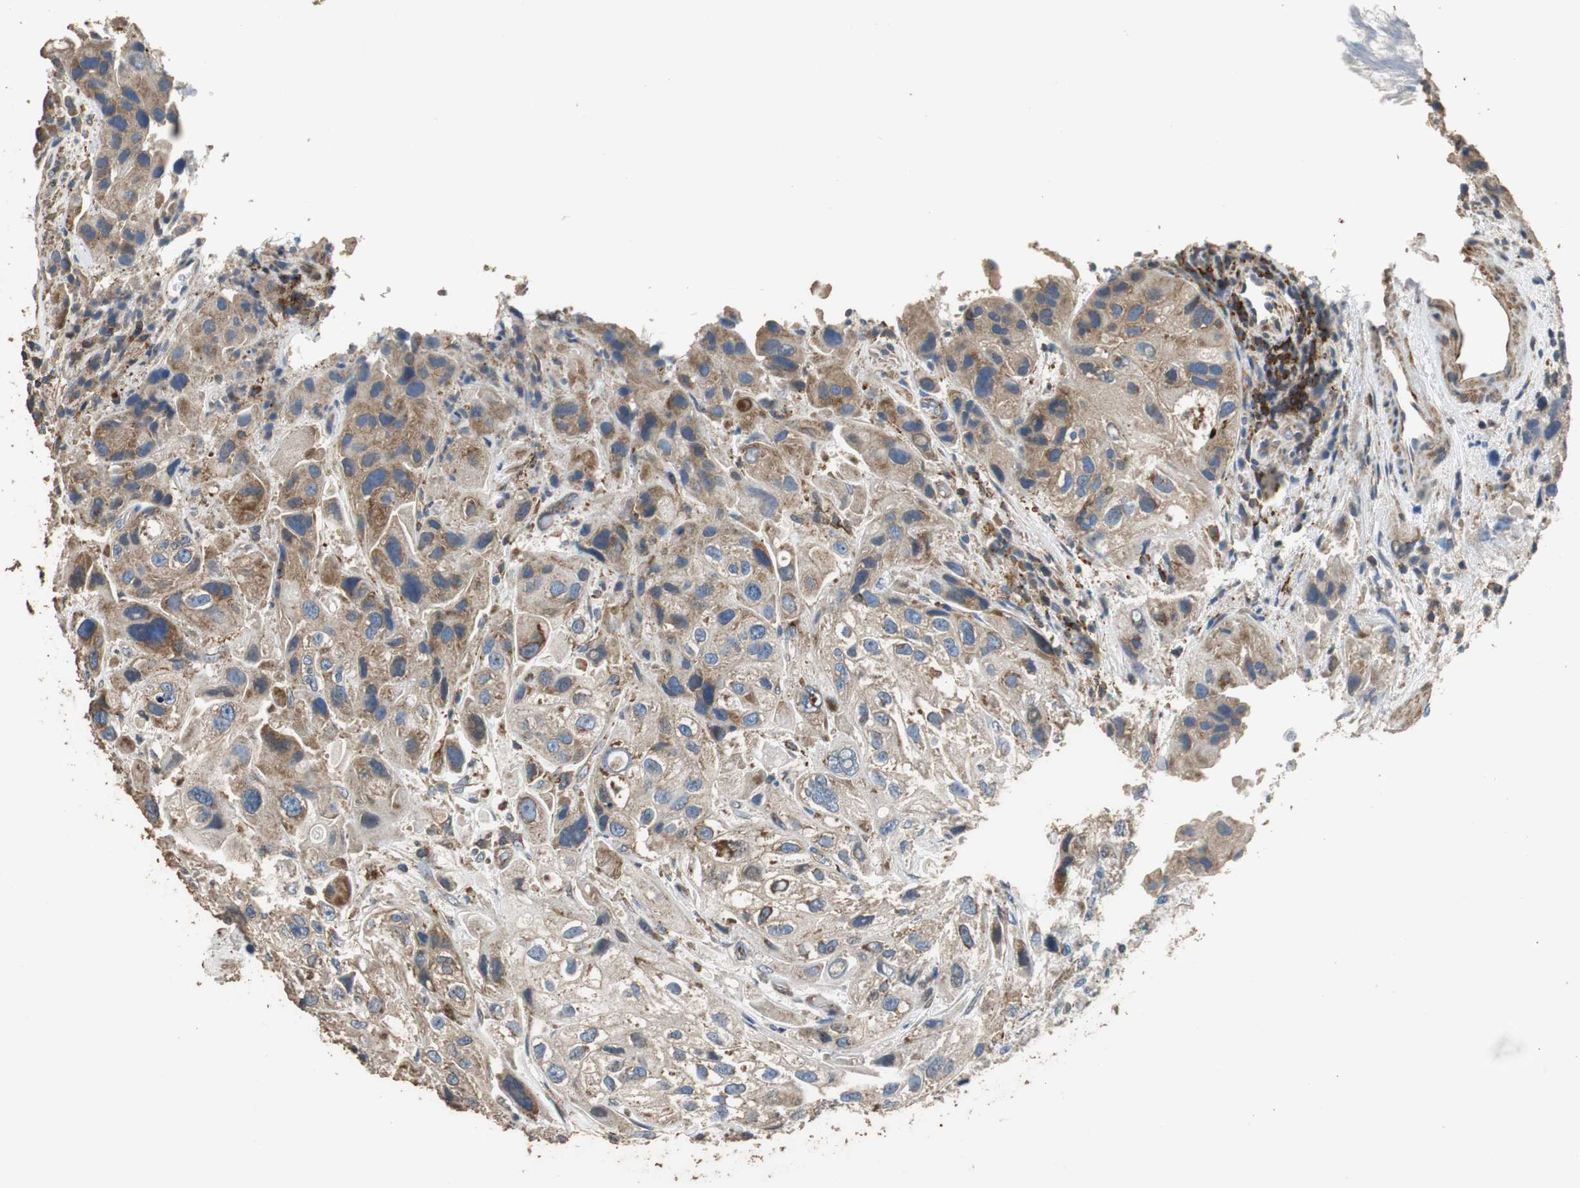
{"staining": {"intensity": "moderate", "quantity": ">75%", "location": "cytoplasmic/membranous"}, "tissue": "urothelial cancer", "cell_type": "Tumor cells", "image_type": "cancer", "snomed": [{"axis": "morphology", "description": "Urothelial carcinoma, High grade"}, {"axis": "topography", "description": "Urinary bladder"}], "caption": "Urothelial cancer stained with a brown dye shows moderate cytoplasmic/membranous positive expression in about >75% of tumor cells.", "gene": "PRKRA", "patient": {"sex": "female", "age": 64}}